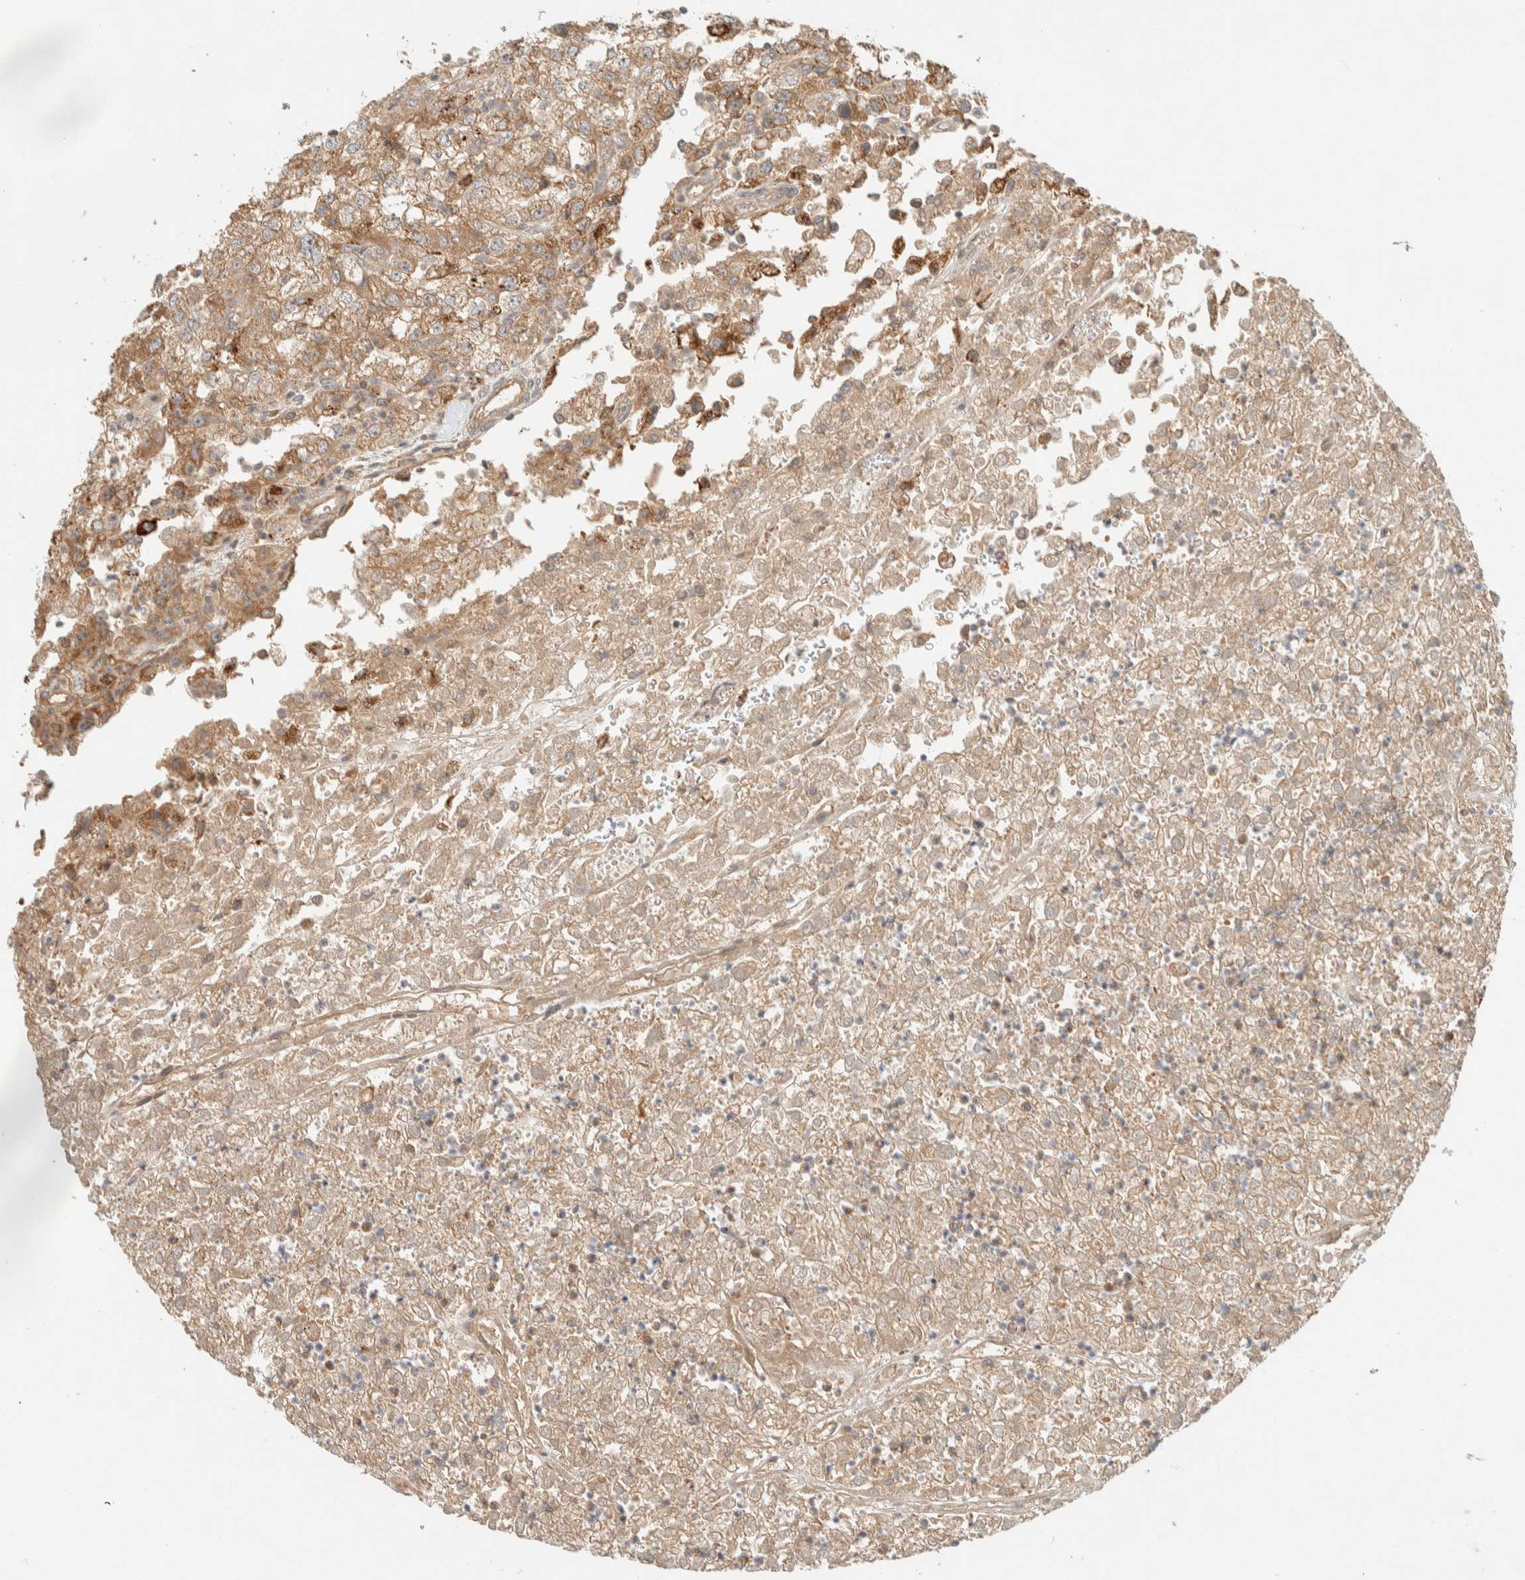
{"staining": {"intensity": "moderate", "quantity": ">75%", "location": "cytoplasmic/membranous"}, "tissue": "renal cancer", "cell_type": "Tumor cells", "image_type": "cancer", "snomed": [{"axis": "morphology", "description": "Adenocarcinoma, NOS"}, {"axis": "topography", "description": "Kidney"}], "caption": "Protein expression analysis of human renal cancer (adenocarcinoma) reveals moderate cytoplasmic/membranous positivity in about >75% of tumor cells.", "gene": "FAM167A", "patient": {"sex": "female", "age": 54}}